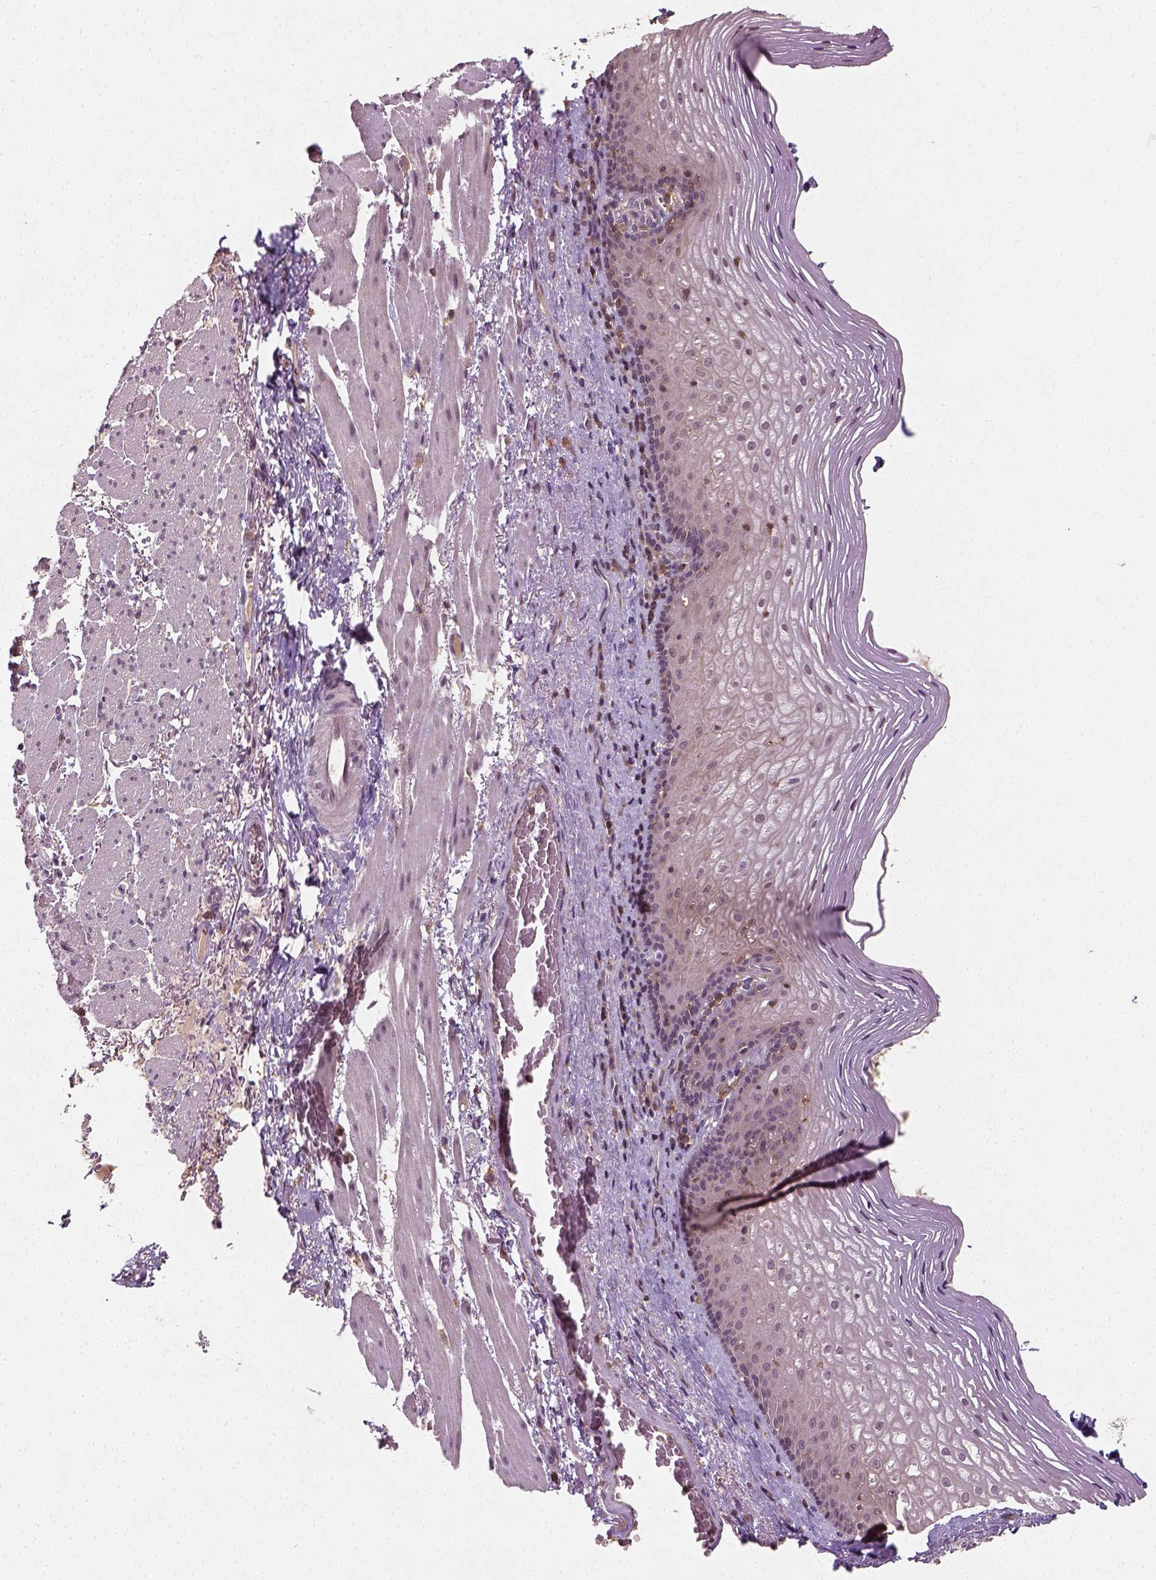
{"staining": {"intensity": "weak", "quantity": "<25%", "location": "cytoplasmic/membranous"}, "tissue": "esophagus", "cell_type": "Squamous epithelial cells", "image_type": "normal", "snomed": [{"axis": "morphology", "description": "Normal tissue, NOS"}, {"axis": "topography", "description": "Esophagus"}], "caption": "A photomicrograph of esophagus stained for a protein exhibits no brown staining in squamous epithelial cells.", "gene": "CAMKK1", "patient": {"sex": "male", "age": 76}}